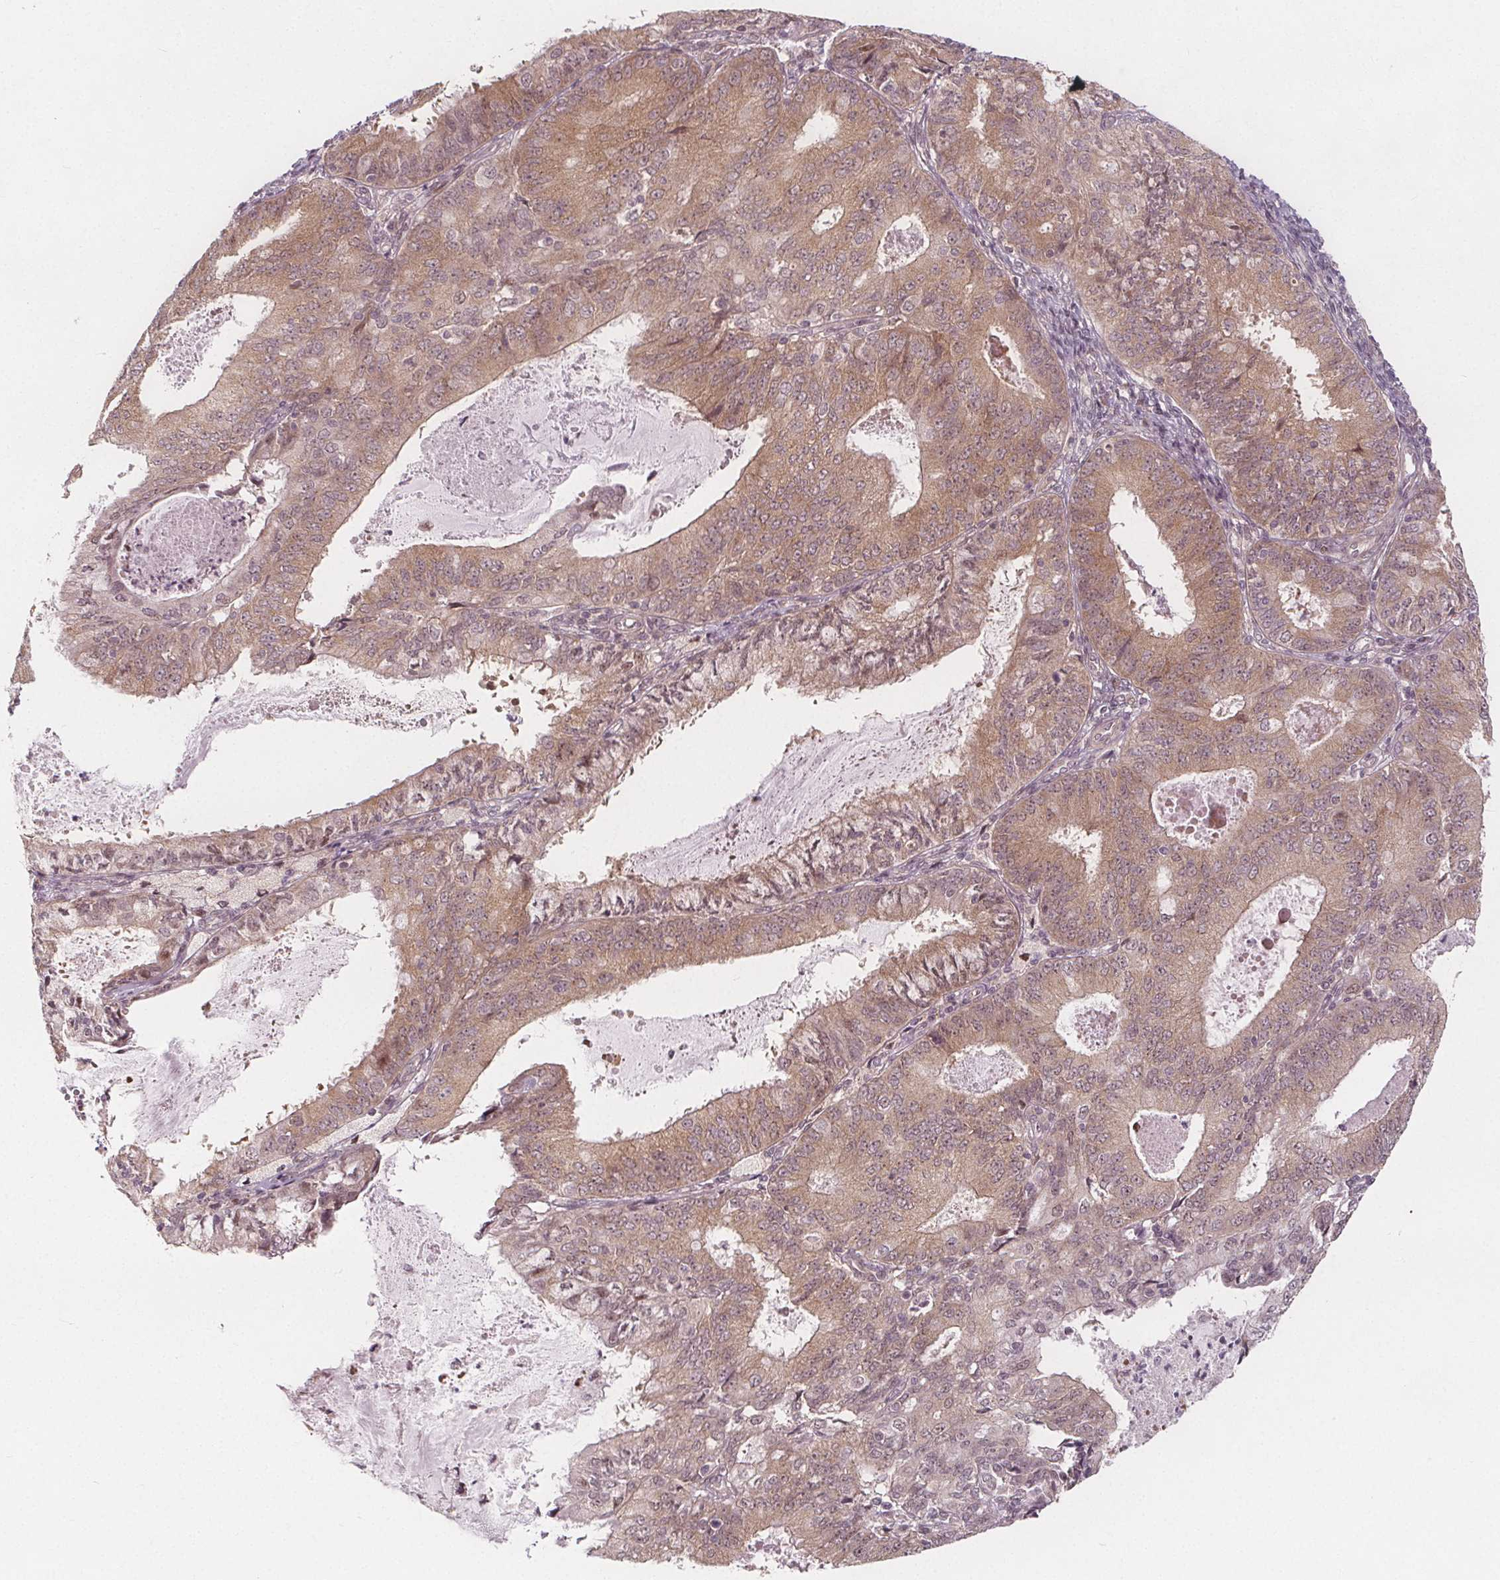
{"staining": {"intensity": "moderate", "quantity": ">75%", "location": "cytoplasmic/membranous"}, "tissue": "endometrial cancer", "cell_type": "Tumor cells", "image_type": "cancer", "snomed": [{"axis": "morphology", "description": "Adenocarcinoma, NOS"}, {"axis": "topography", "description": "Endometrium"}], "caption": "The image displays immunohistochemical staining of adenocarcinoma (endometrial). There is moderate cytoplasmic/membranous expression is identified in about >75% of tumor cells. The staining is performed using DAB (3,3'-diaminobenzidine) brown chromogen to label protein expression. The nuclei are counter-stained blue using hematoxylin.", "gene": "AKT1S1", "patient": {"sex": "female", "age": 57}}